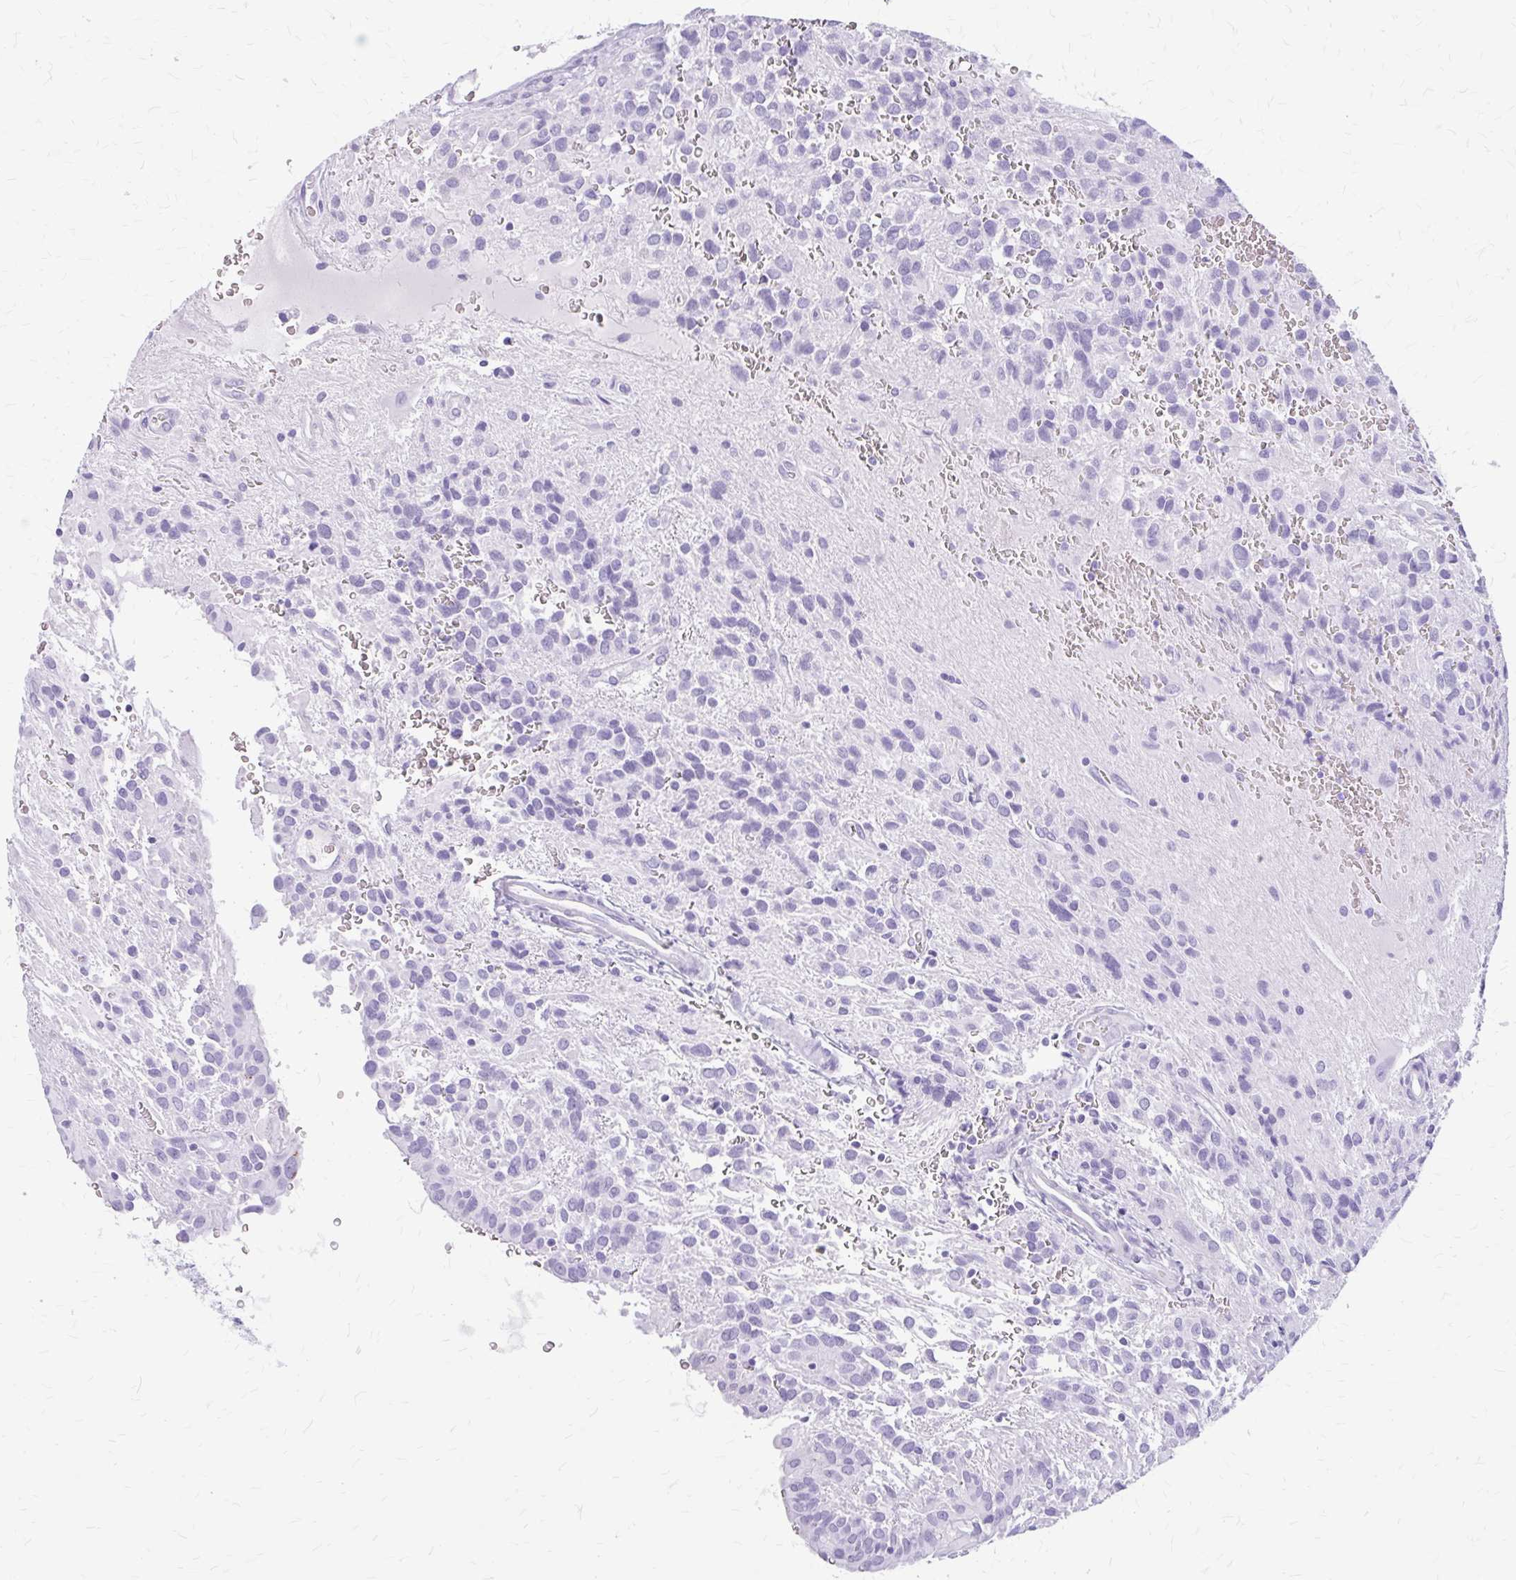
{"staining": {"intensity": "negative", "quantity": "none", "location": "none"}, "tissue": "glioma", "cell_type": "Tumor cells", "image_type": "cancer", "snomed": [{"axis": "morphology", "description": "Glioma, malignant, Low grade"}, {"axis": "topography", "description": "Brain"}], "caption": "Malignant glioma (low-grade) stained for a protein using immunohistochemistry demonstrates no positivity tumor cells.", "gene": "KLHDC7A", "patient": {"sex": "male", "age": 56}}